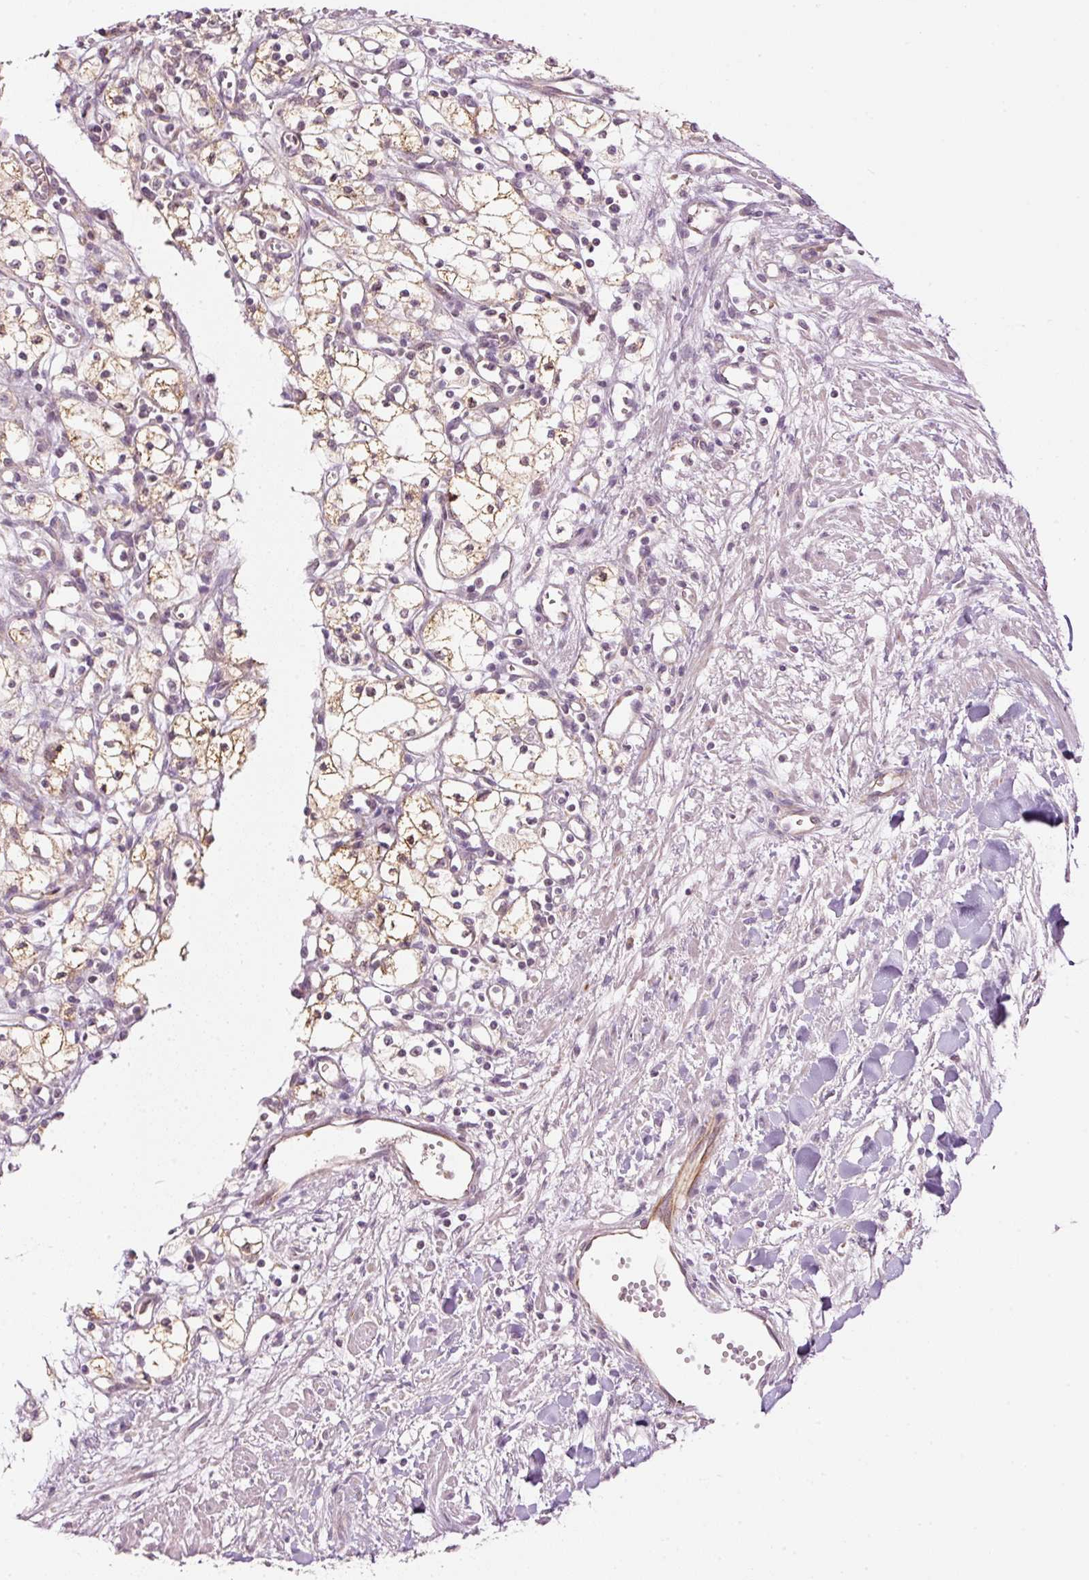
{"staining": {"intensity": "moderate", "quantity": "25%-75%", "location": "cytoplasmic/membranous"}, "tissue": "renal cancer", "cell_type": "Tumor cells", "image_type": "cancer", "snomed": [{"axis": "morphology", "description": "Adenocarcinoma, NOS"}, {"axis": "topography", "description": "Kidney"}], "caption": "High-magnification brightfield microscopy of adenocarcinoma (renal) stained with DAB (brown) and counterstained with hematoxylin (blue). tumor cells exhibit moderate cytoplasmic/membranous positivity is seen in approximately25%-75% of cells.", "gene": "CDC20B", "patient": {"sex": "male", "age": 59}}